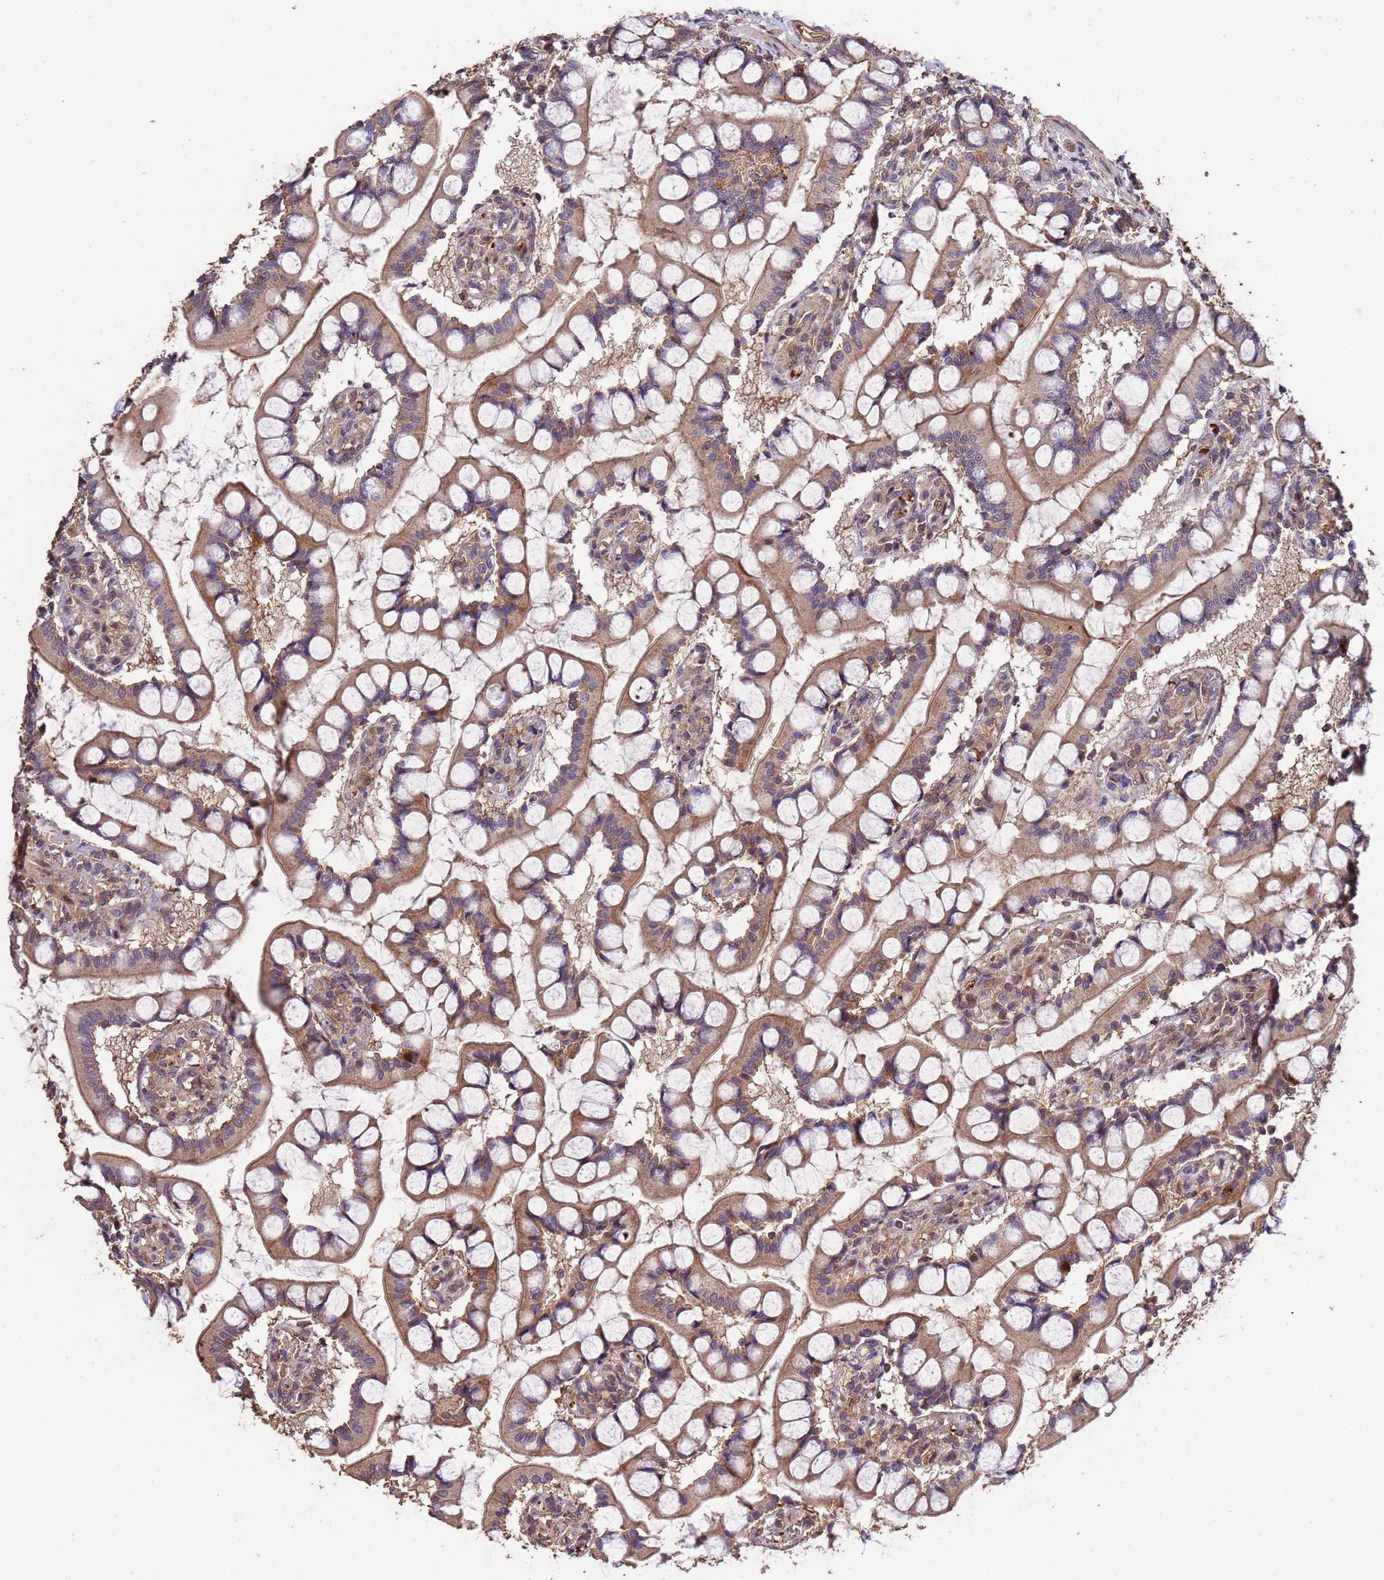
{"staining": {"intensity": "moderate", "quantity": ">75%", "location": "cytoplasmic/membranous,nuclear"}, "tissue": "small intestine", "cell_type": "Glandular cells", "image_type": "normal", "snomed": [{"axis": "morphology", "description": "Normal tissue, NOS"}, {"axis": "topography", "description": "Small intestine"}], "caption": "Immunohistochemistry (IHC) (DAB) staining of normal human small intestine displays moderate cytoplasmic/membranous,nuclear protein expression in about >75% of glandular cells.", "gene": "CCDC184", "patient": {"sex": "male", "age": 52}}